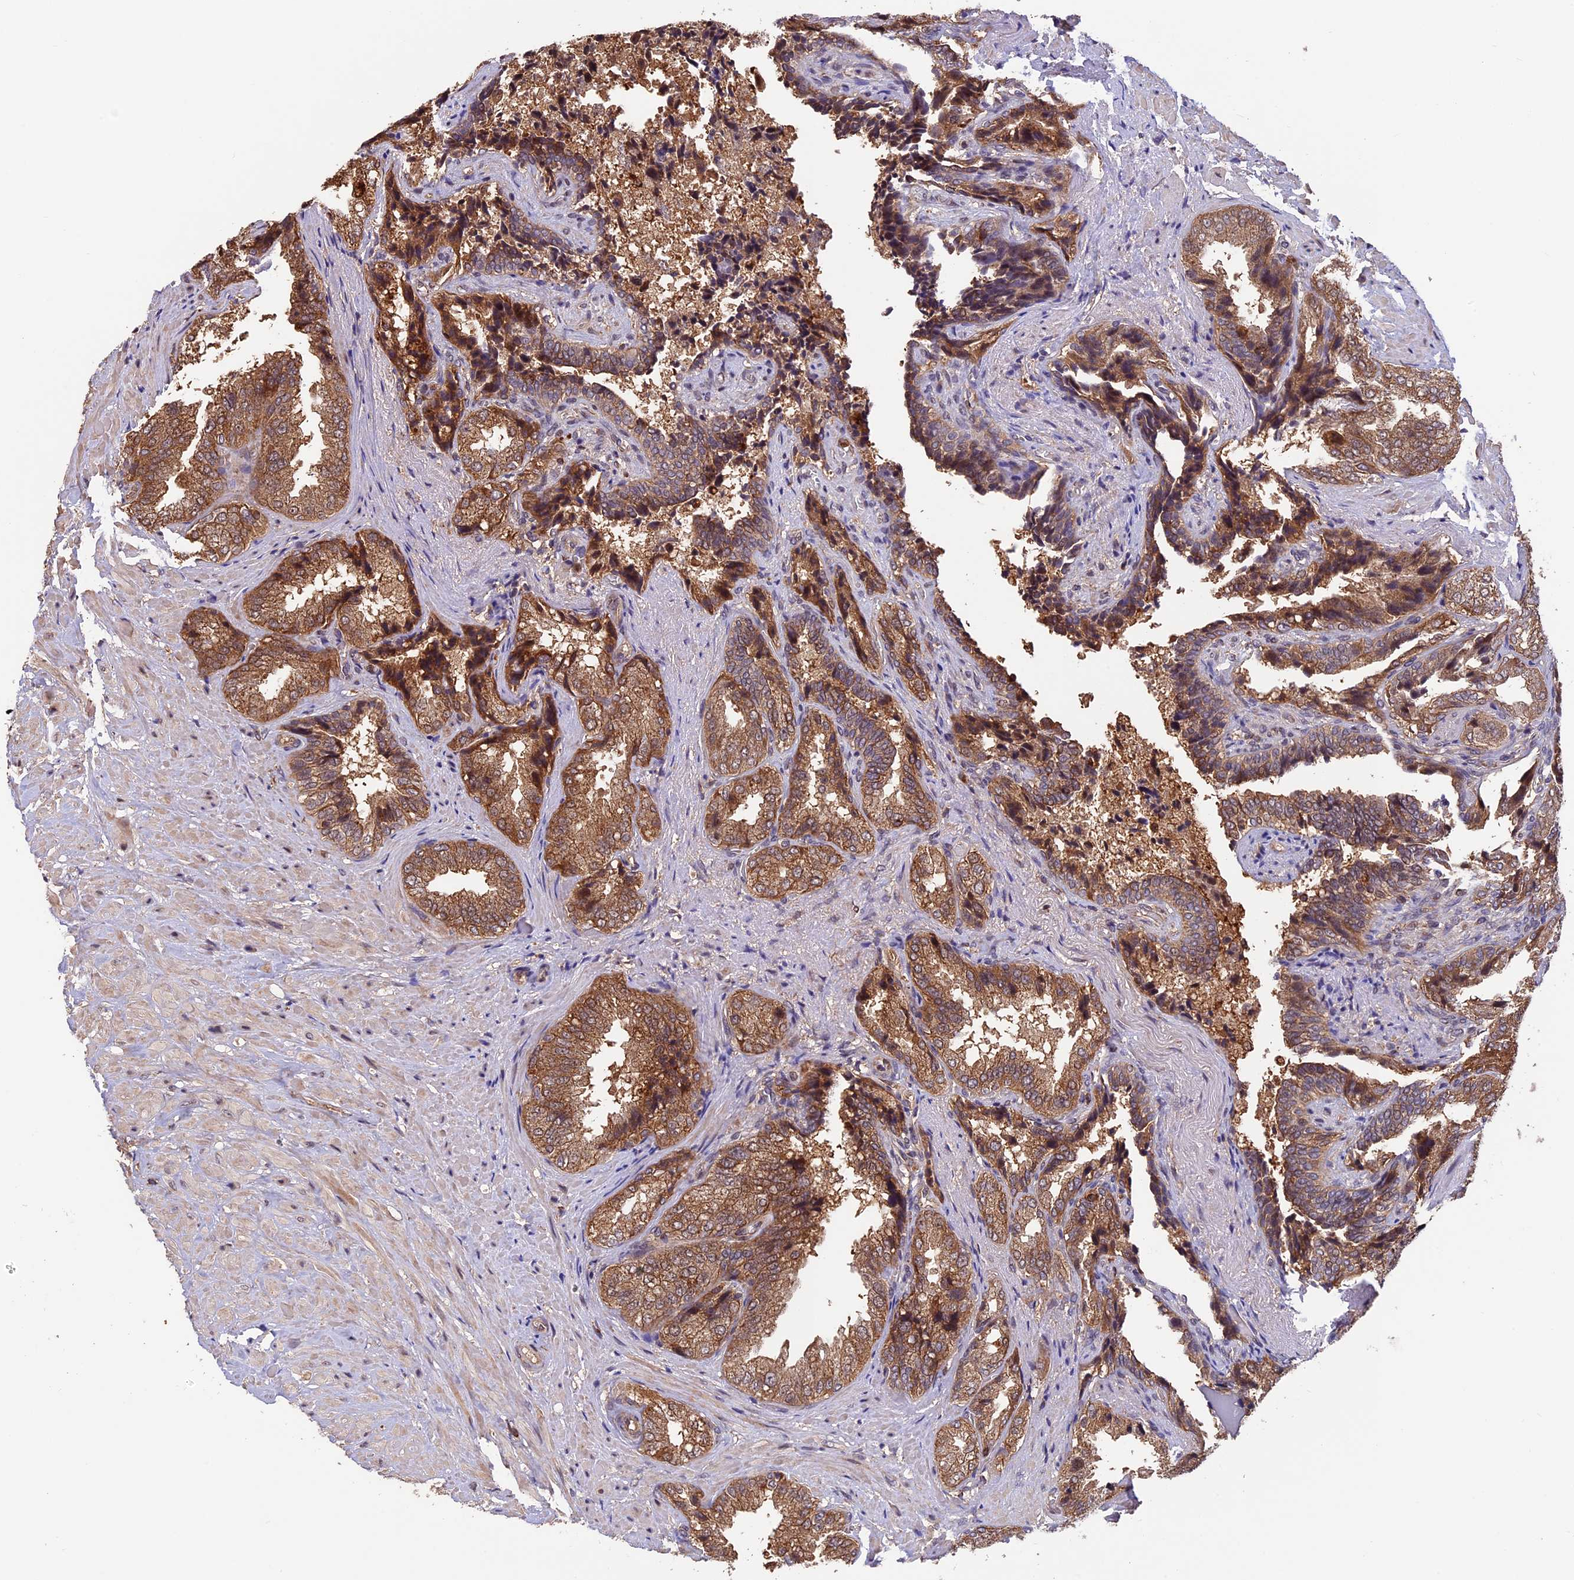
{"staining": {"intensity": "moderate", "quantity": ">75%", "location": "cytoplasmic/membranous"}, "tissue": "seminal vesicle", "cell_type": "Glandular cells", "image_type": "normal", "snomed": [{"axis": "morphology", "description": "Normal tissue, NOS"}, {"axis": "topography", "description": "Seminal veicle"}, {"axis": "topography", "description": "Peripheral nerve tissue"}], "caption": "IHC photomicrograph of benign seminal vesicle: seminal vesicle stained using immunohistochemistry exhibits medium levels of moderate protein expression localized specifically in the cytoplasmic/membranous of glandular cells, appearing as a cytoplasmic/membranous brown color.", "gene": "PKD2L2", "patient": {"sex": "male", "age": 63}}